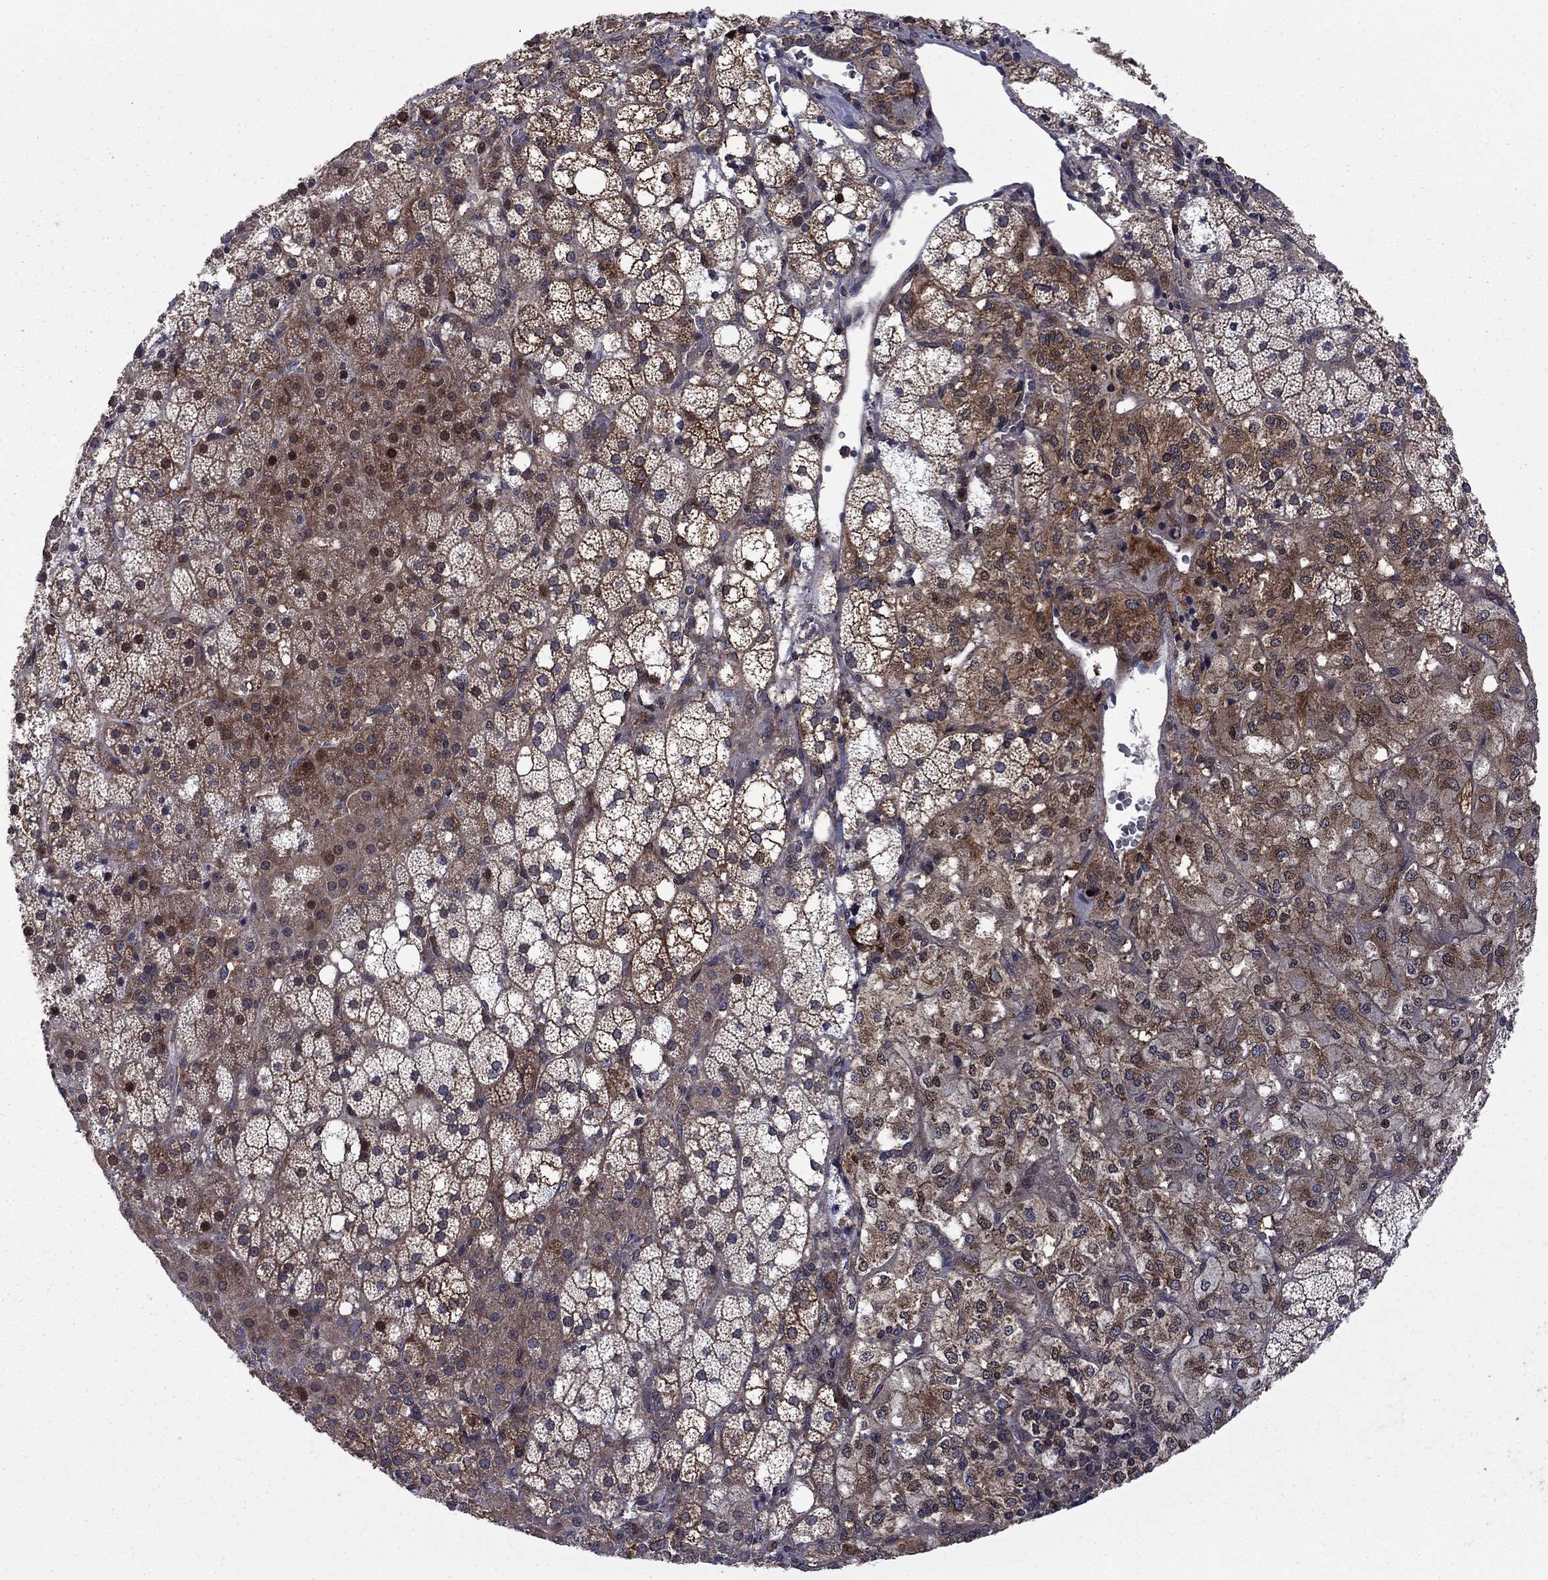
{"staining": {"intensity": "moderate", "quantity": "25%-75%", "location": "cytoplasmic/membranous,nuclear"}, "tissue": "adrenal gland", "cell_type": "Glandular cells", "image_type": "normal", "snomed": [{"axis": "morphology", "description": "Normal tissue, NOS"}, {"axis": "topography", "description": "Adrenal gland"}], "caption": "Immunohistochemical staining of unremarkable adrenal gland exhibits medium levels of moderate cytoplasmic/membranous,nuclear staining in about 25%-75% of glandular cells.", "gene": "HDAC4", "patient": {"sex": "male", "age": 53}}